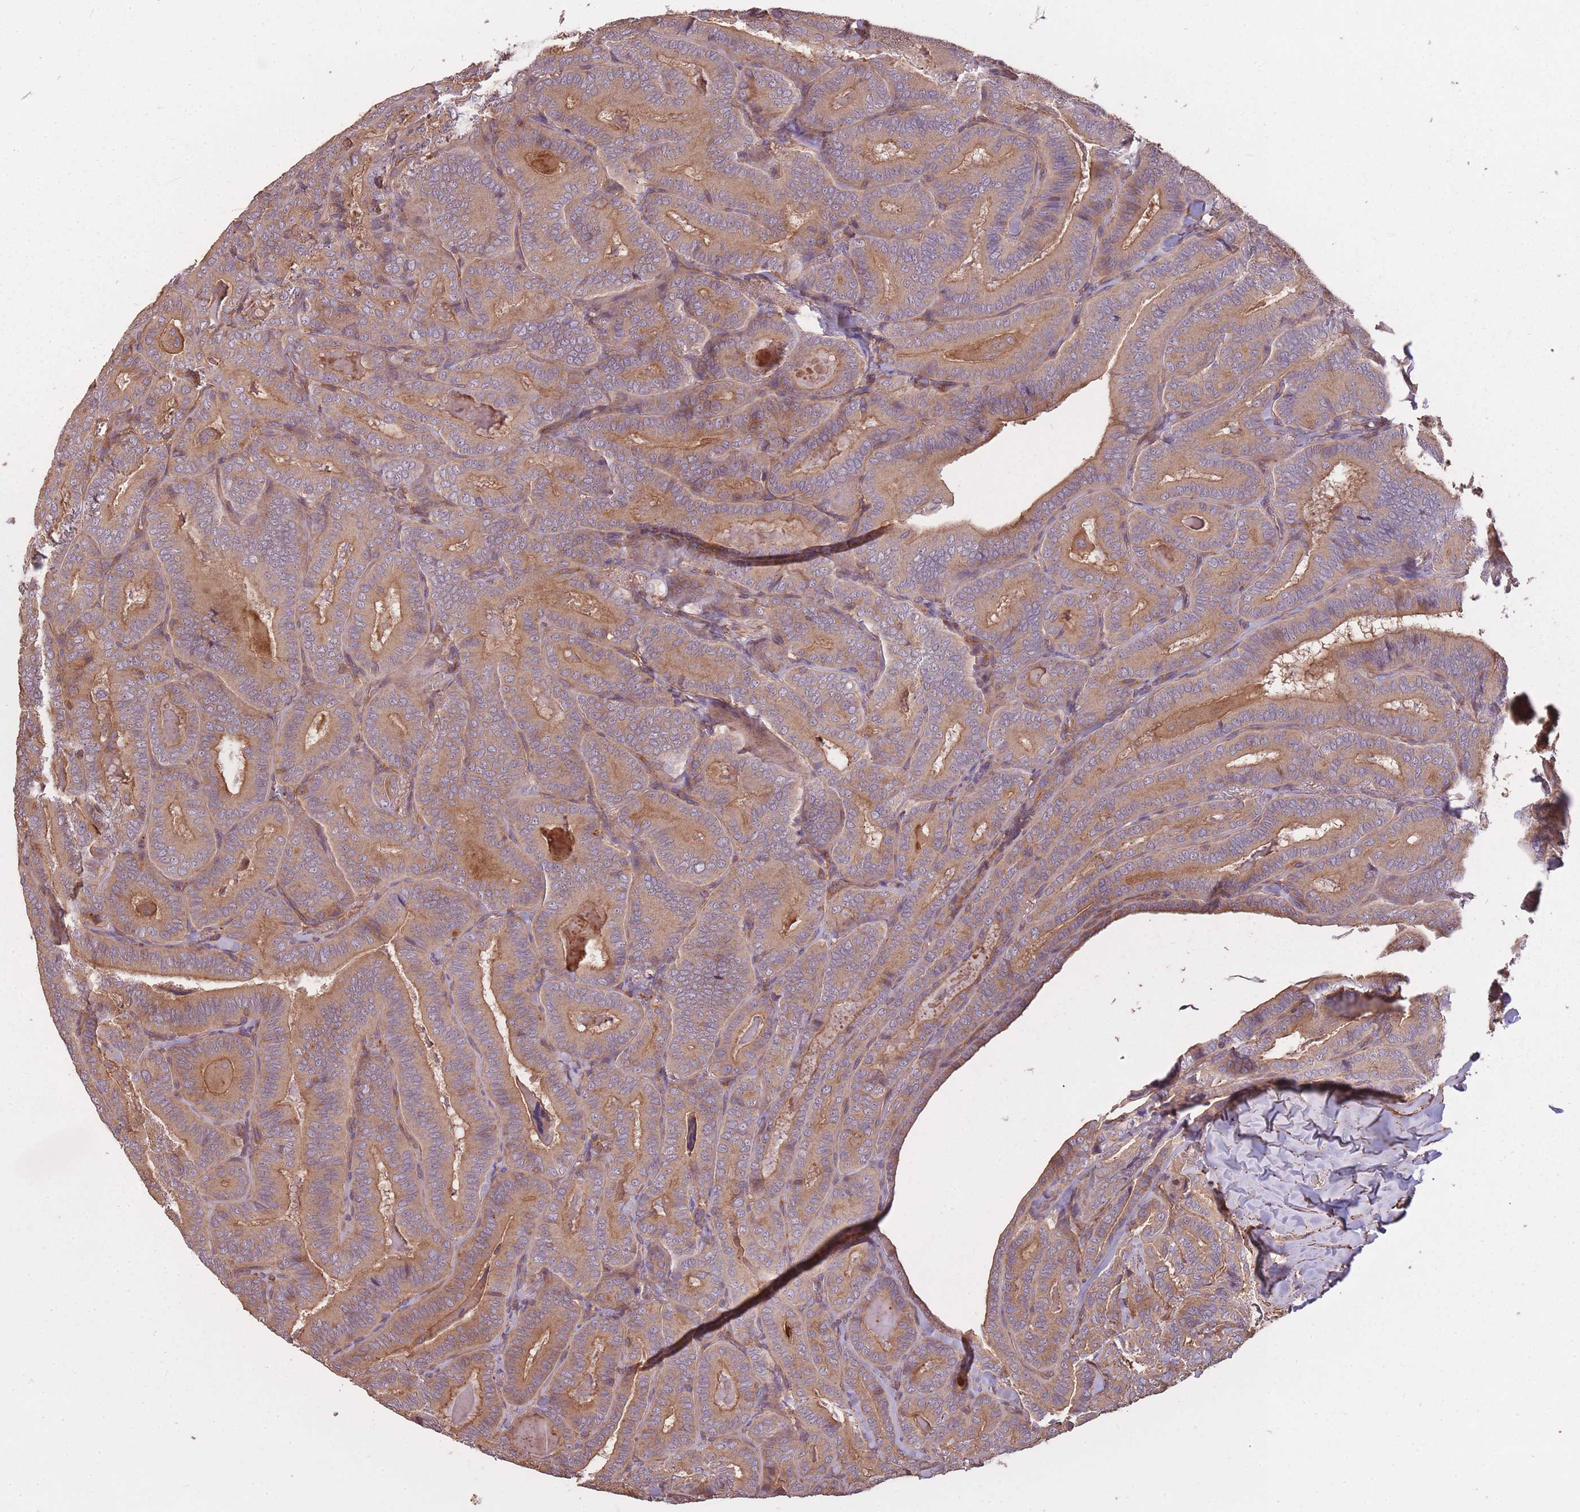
{"staining": {"intensity": "moderate", "quantity": ">75%", "location": "cytoplasmic/membranous"}, "tissue": "thyroid cancer", "cell_type": "Tumor cells", "image_type": "cancer", "snomed": [{"axis": "morphology", "description": "Papillary adenocarcinoma, NOS"}, {"axis": "topography", "description": "Thyroid gland"}], "caption": "Immunohistochemistry (IHC) (DAB) staining of thyroid cancer exhibits moderate cytoplasmic/membranous protein staining in about >75% of tumor cells.", "gene": "ARMH3", "patient": {"sex": "male", "age": 61}}